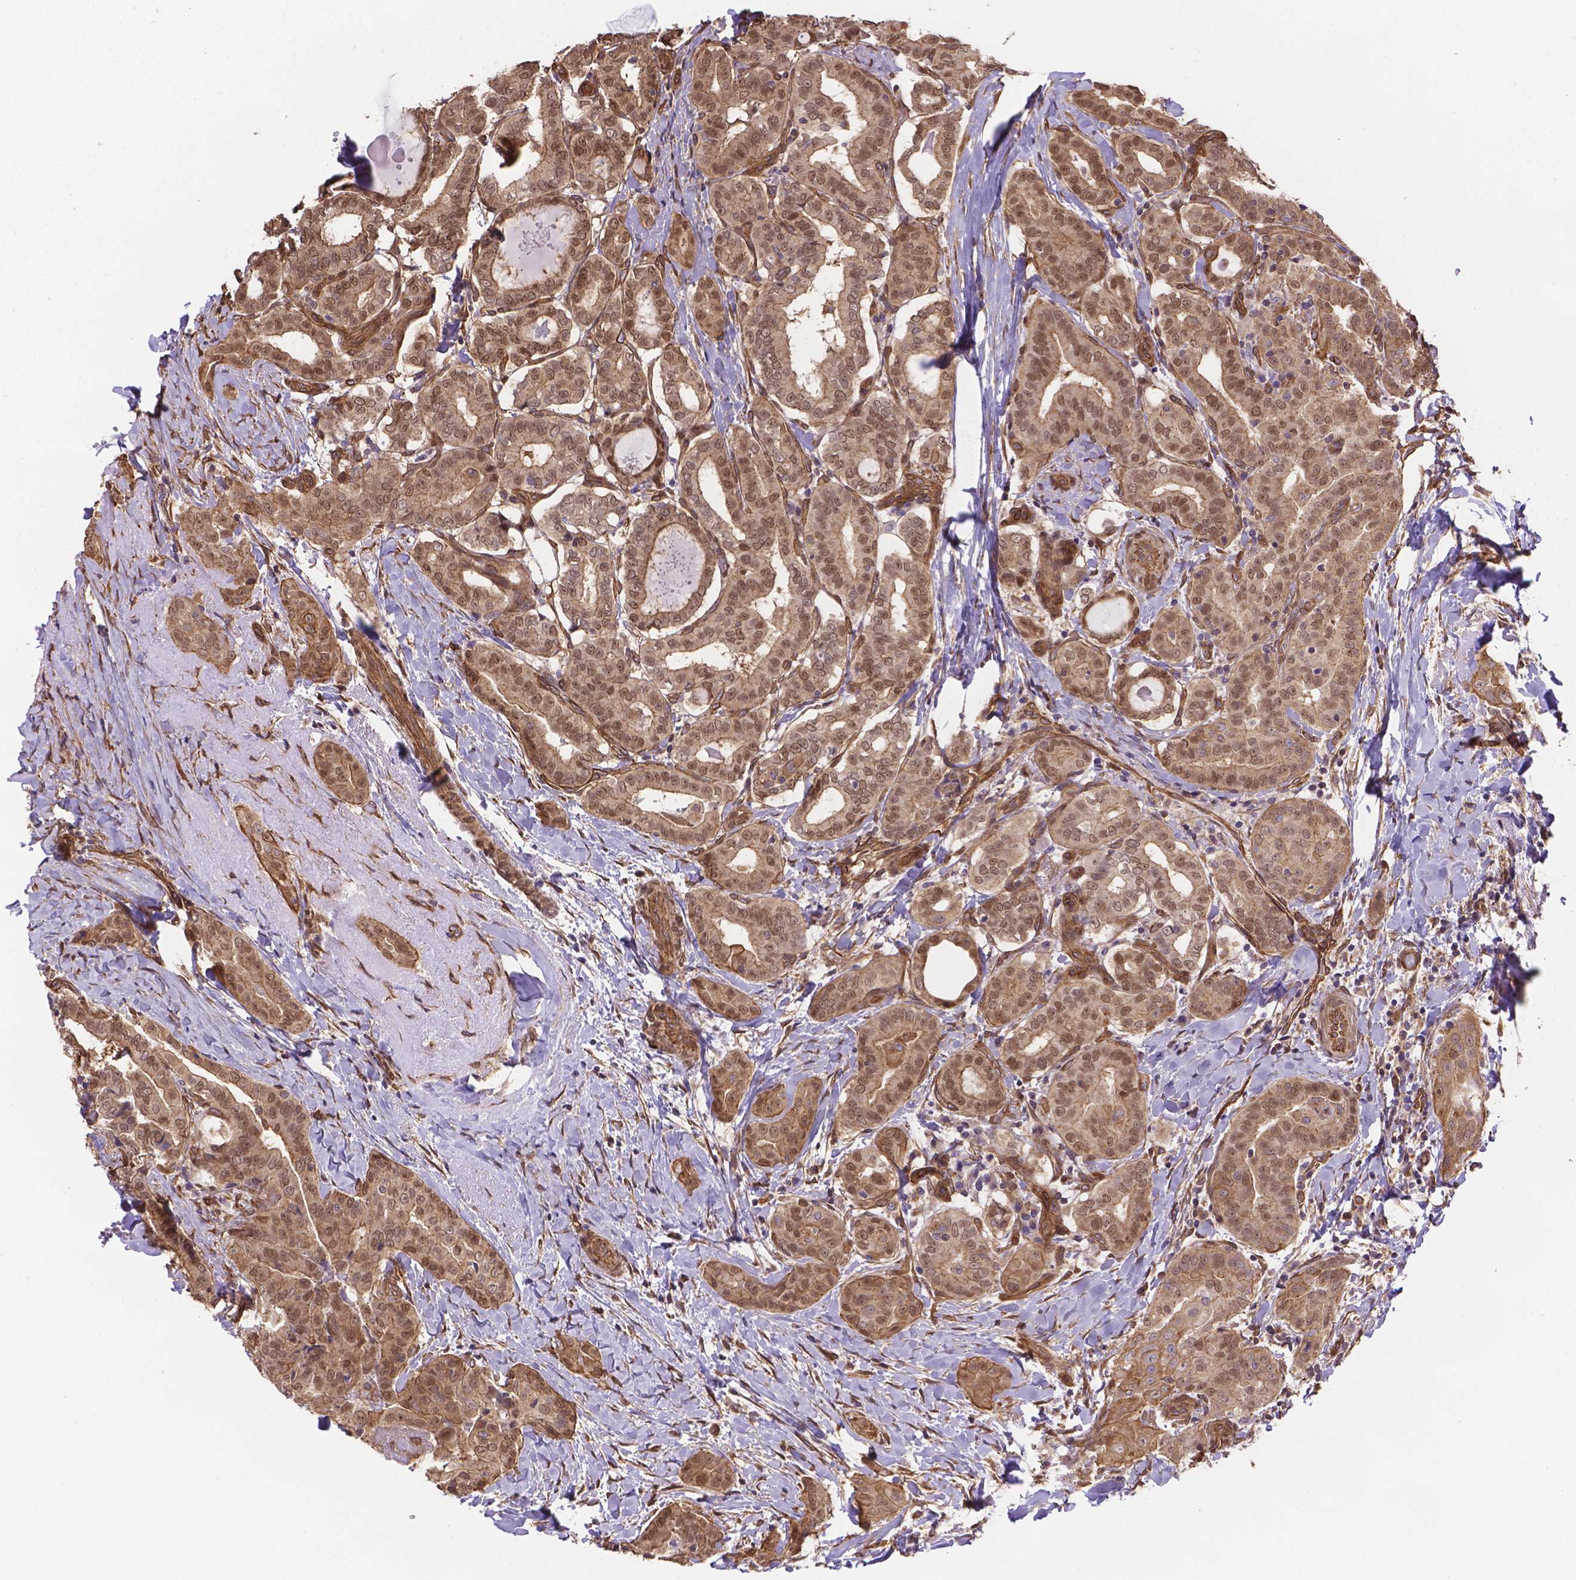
{"staining": {"intensity": "weak", "quantity": ">75%", "location": "cytoplasmic/membranous"}, "tissue": "thyroid cancer", "cell_type": "Tumor cells", "image_type": "cancer", "snomed": [{"axis": "morphology", "description": "Papillary adenocarcinoma, NOS"}, {"axis": "morphology", "description": "Papillary adenoma metastatic"}, {"axis": "topography", "description": "Thyroid gland"}], "caption": "Protein expression by immunohistochemistry (IHC) shows weak cytoplasmic/membranous staining in about >75% of tumor cells in thyroid papillary adenoma metastatic.", "gene": "YAP1", "patient": {"sex": "female", "age": 50}}